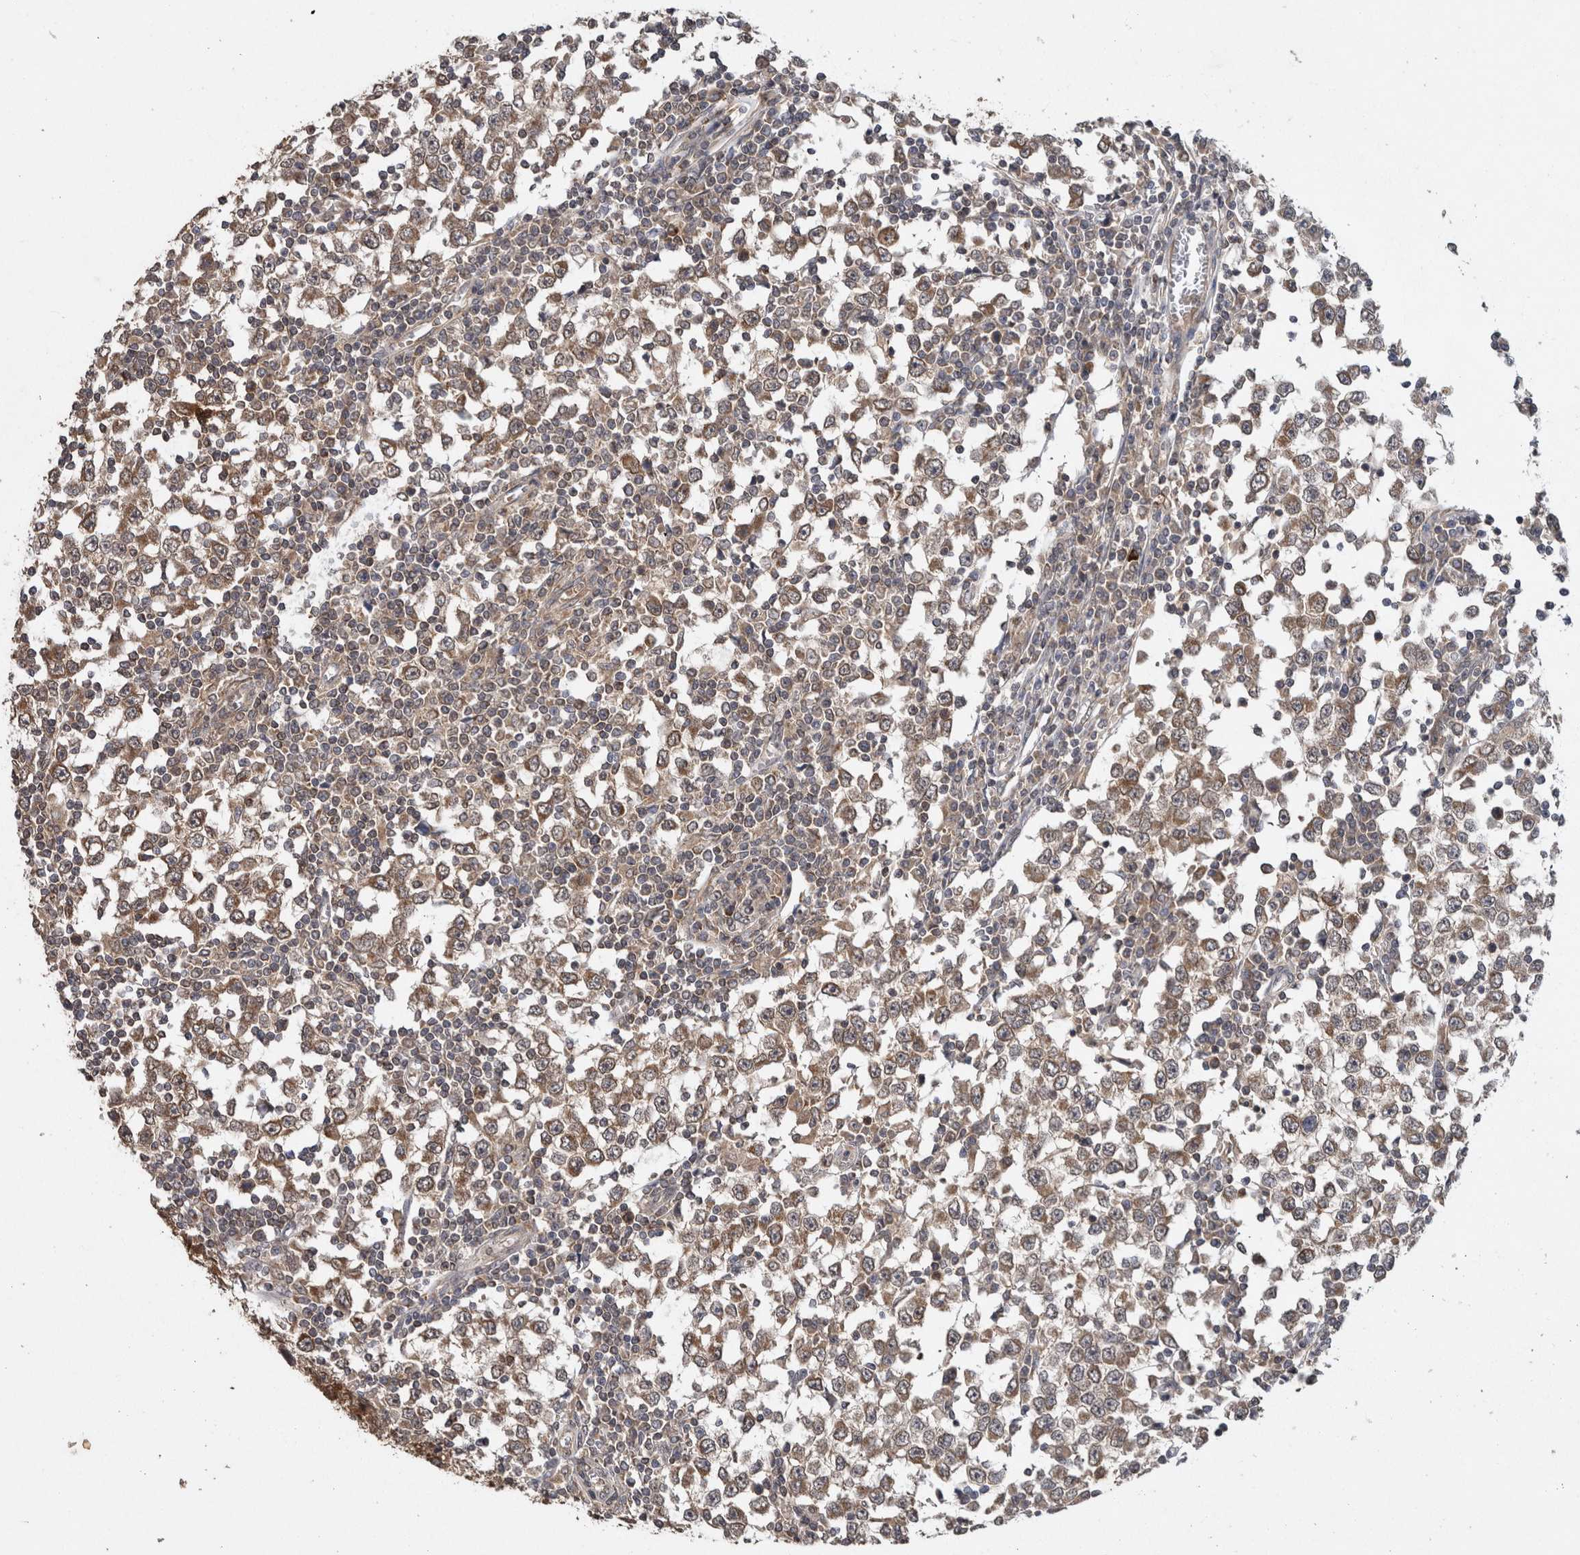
{"staining": {"intensity": "weak", "quantity": ">75%", "location": "cytoplasmic/membranous"}, "tissue": "testis cancer", "cell_type": "Tumor cells", "image_type": "cancer", "snomed": [{"axis": "morphology", "description": "Seminoma, NOS"}, {"axis": "topography", "description": "Testis"}], "caption": "About >75% of tumor cells in testis seminoma display weak cytoplasmic/membranous protein staining as visualized by brown immunohistochemical staining.", "gene": "HMOX2", "patient": {"sex": "male", "age": 65}}